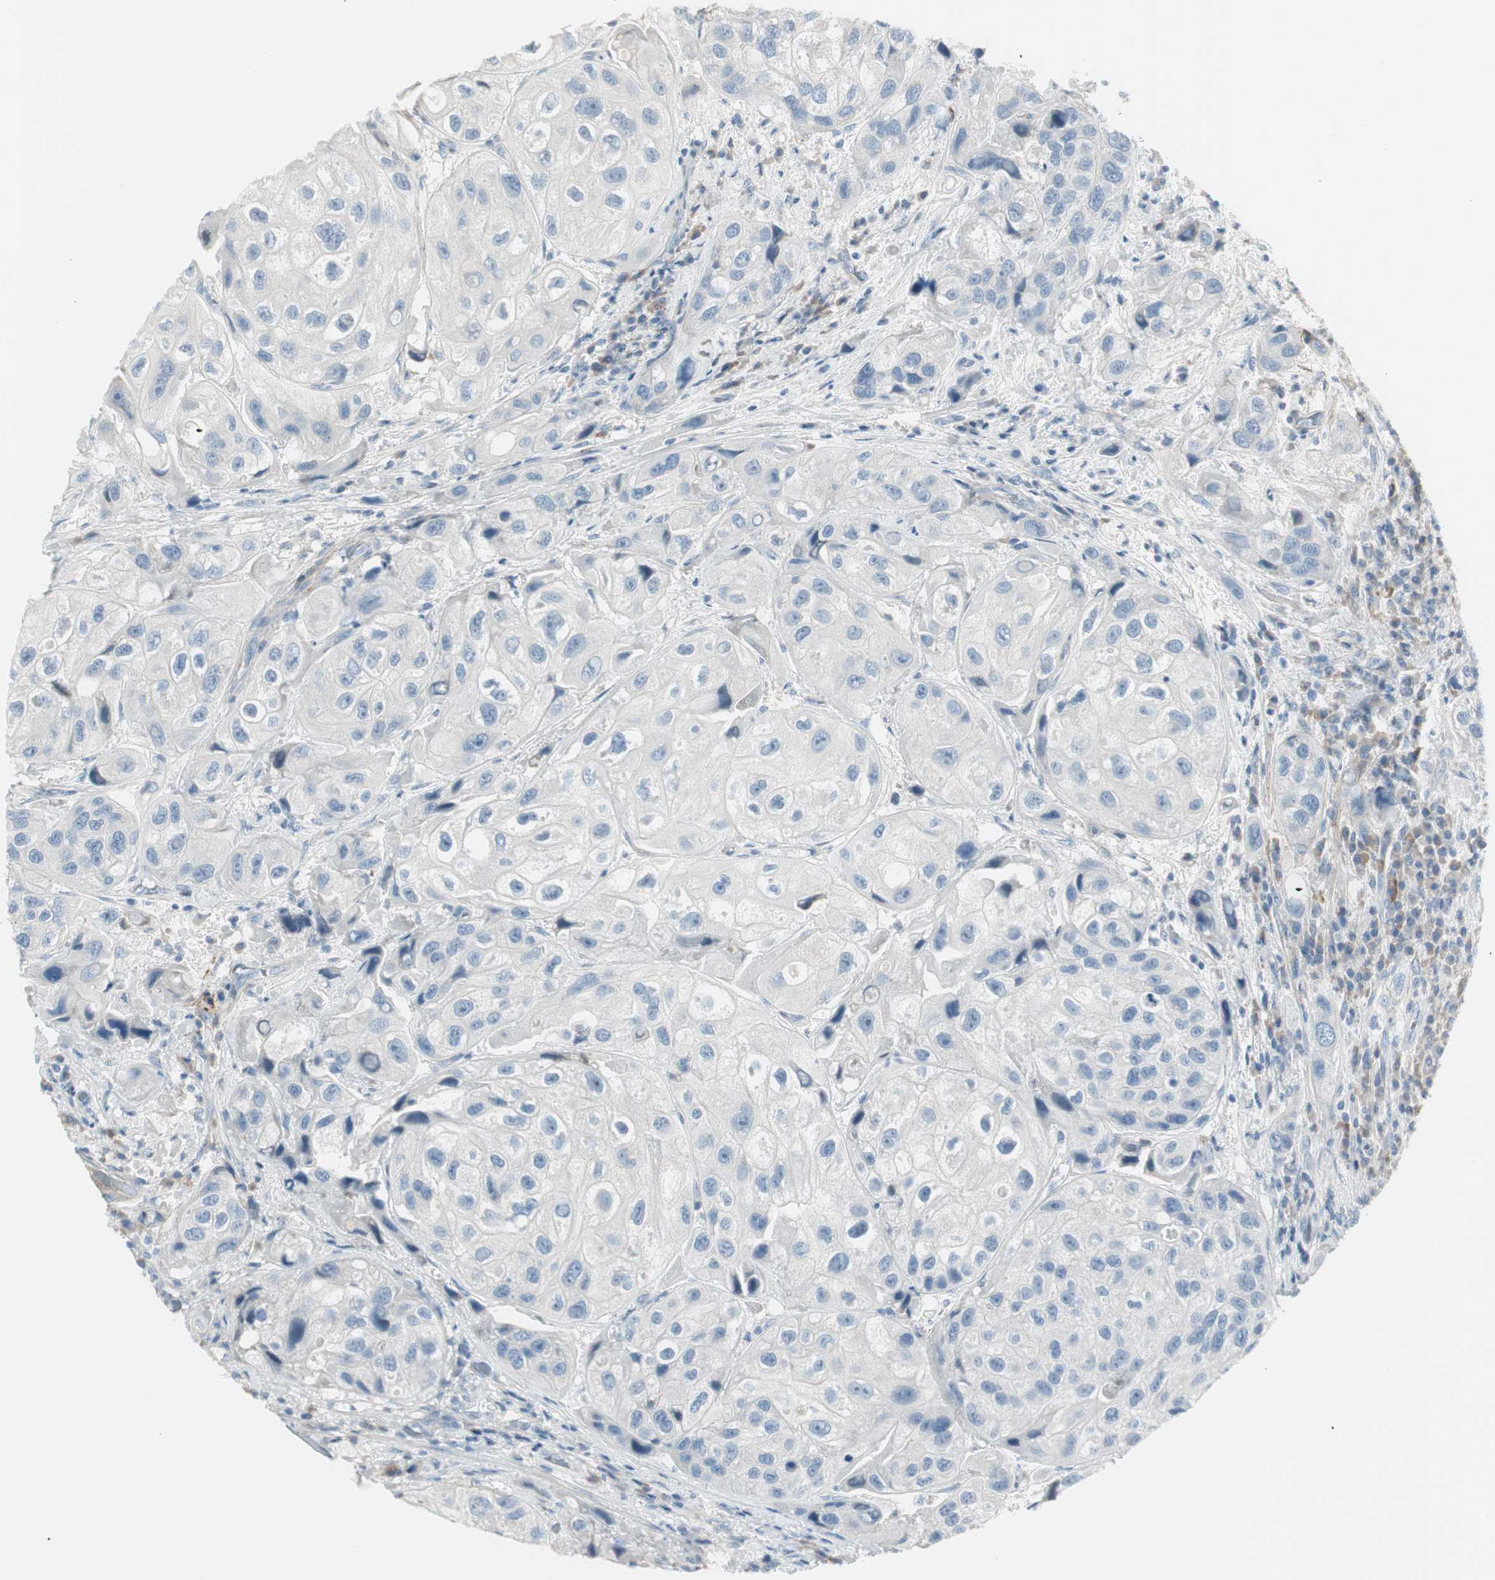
{"staining": {"intensity": "negative", "quantity": "none", "location": "none"}, "tissue": "urothelial cancer", "cell_type": "Tumor cells", "image_type": "cancer", "snomed": [{"axis": "morphology", "description": "Urothelial carcinoma, High grade"}, {"axis": "topography", "description": "Urinary bladder"}], "caption": "Immunohistochemistry micrograph of neoplastic tissue: urothelial cancer stained with DAB (3,3'-diaminobenzidine) shows no significant protein expression in tumor cells.", "gene": "CACNA2D1", "patient": {"sex": "female", "age": 64}}